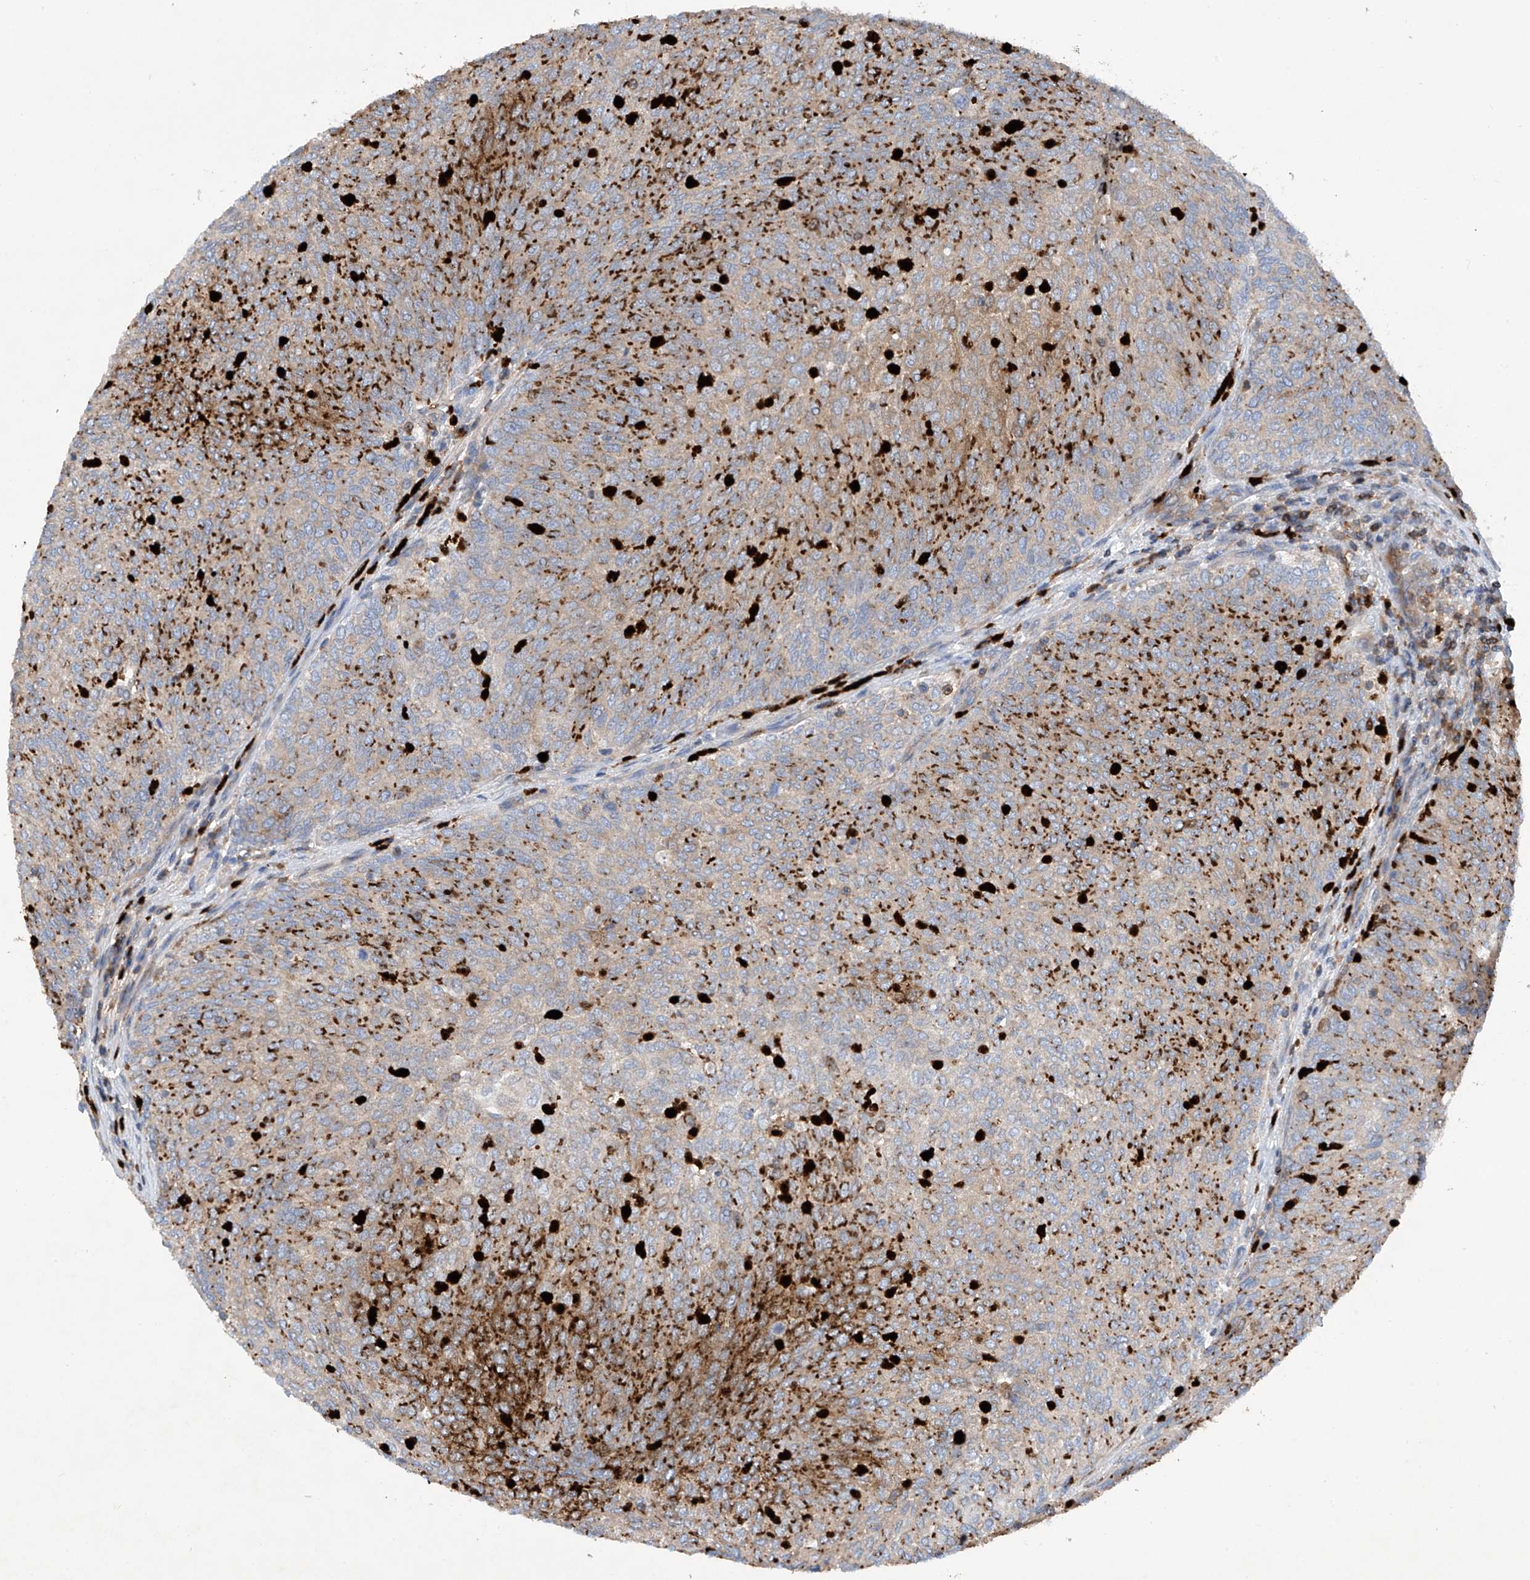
{"staining": {"intensity": "moderate", "quantity": "25%-75%", "location": "cytoplasmic/membranous"}, "tissue": "urothelial cancer", "cell_type": "Tumor cells", "image_type": "cancer", "snomed": [{"axis": "morphology", "description": "Urothelial carcinoma, Low grade"}, {"axis": "topography", "description": "Urinary bladder"}], "caption": "Brown immunohistochemical staining in human urothelial cancer displays moderate cytoplasmic/membranous staining in about 25%-75% of tumor cells. The staining was performed using DAB (3,3'-diaminobenzidine) to visualize the protein expression in brown, while the nuclei were stained in blue with hematoxylin (Magnification: 20x).", "gene": "PHACTR2", "patient": {"sex": "female", "age": 79}}